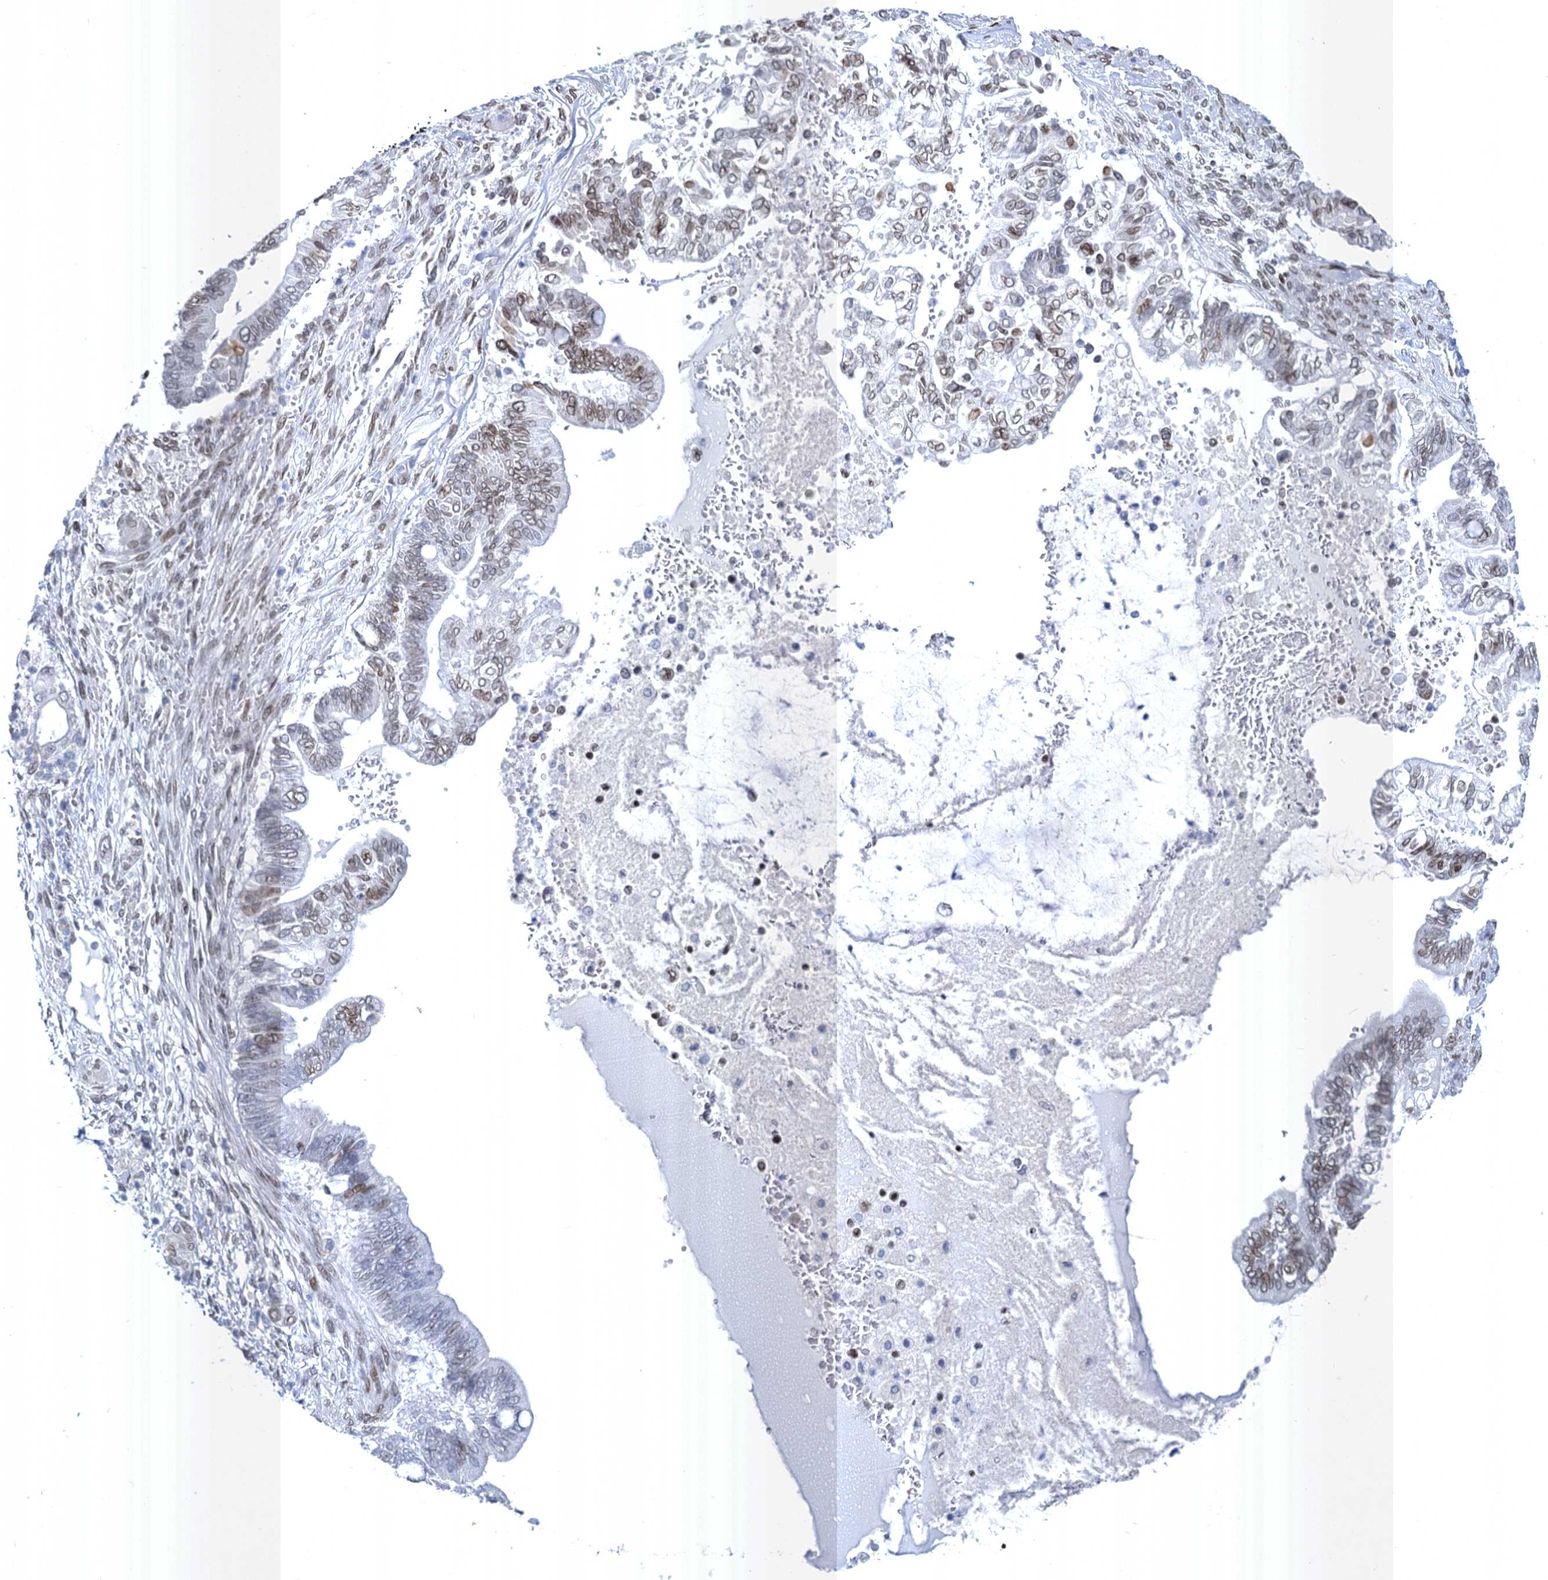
{"staining": {"intensity": "moderate", "quantity": ">75%", "location": "cytoplasmic/membranous,nuclear"}, "tissue": "pancreatic cancer", "cell_type": "Tumor cells", "image_type": "cancer", "snomed": [{"axis": "morphology", "description": "Adenocarcinoma, NOS"}, {"axis": "topography", "description": "Pancreas"}], "caption": "A high-resolution histopathology image shows immunohistochemistry (IHC) staining of adenocarcinoma (pancreatic), which demonstrates moderate cytoplasmic/membranous and nuclear positivity in approximately >75% of tumor cells.", "gene": "PRSS35", "patient": {"sex": "male", "age": 68}}